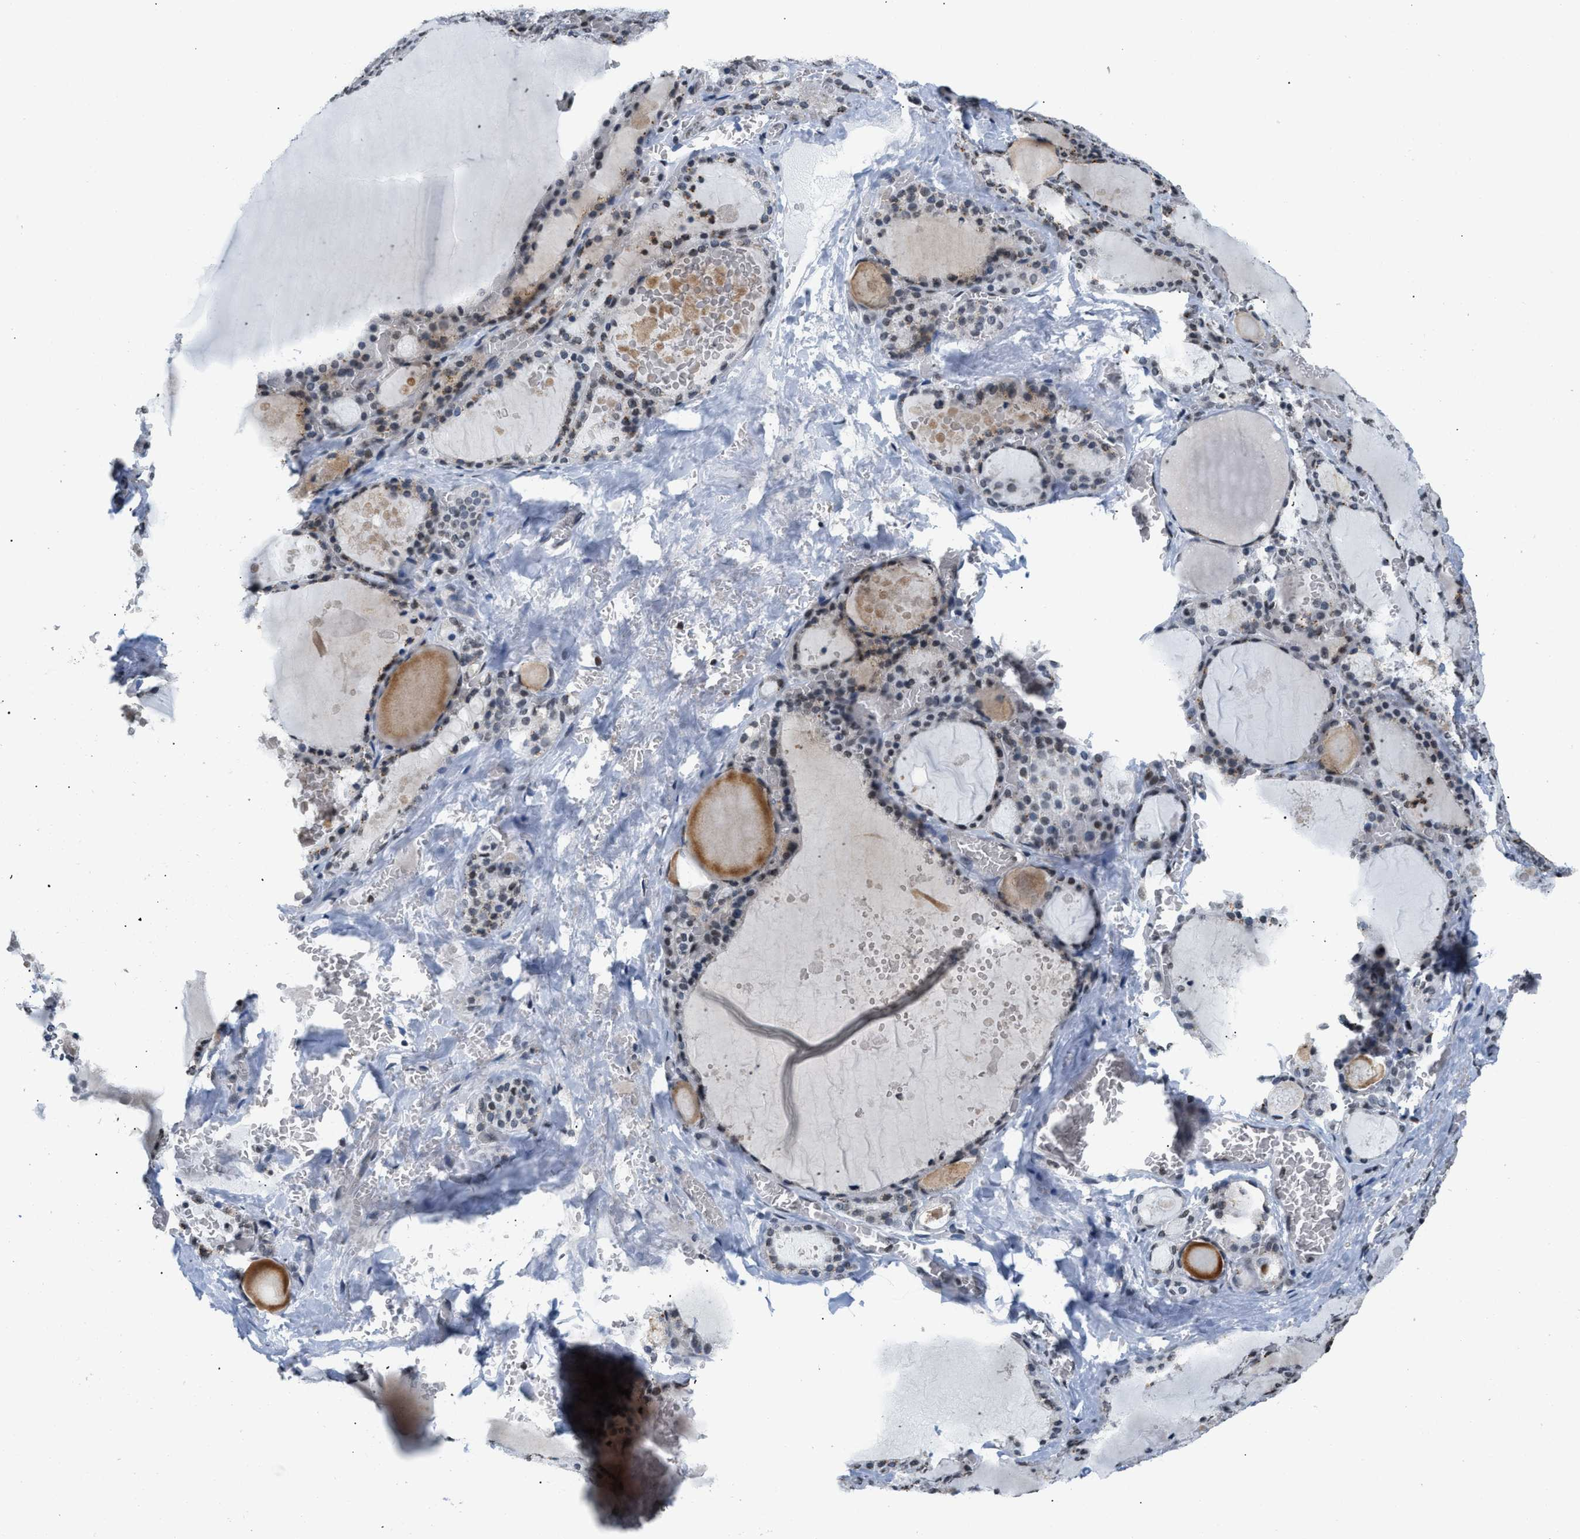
{"staining": {"intensity": "negative", "quantity": "none", "location": "none"}, "tissue": "thyroid gland", "cell_type": "Glandular cells", "image_type": "normal", "snomed": [{"axis": "morphology", "description": "Normal tissue, NOS"}, {"axis": "topography", "description": "Thyroid gland"}], "caption": "This is an IHC micrograph of unremarkable human thyroid gland. There is no positivity in glandular cells.", "gene": "RAF1", "patient": {"sex": "male", "age": 56}}